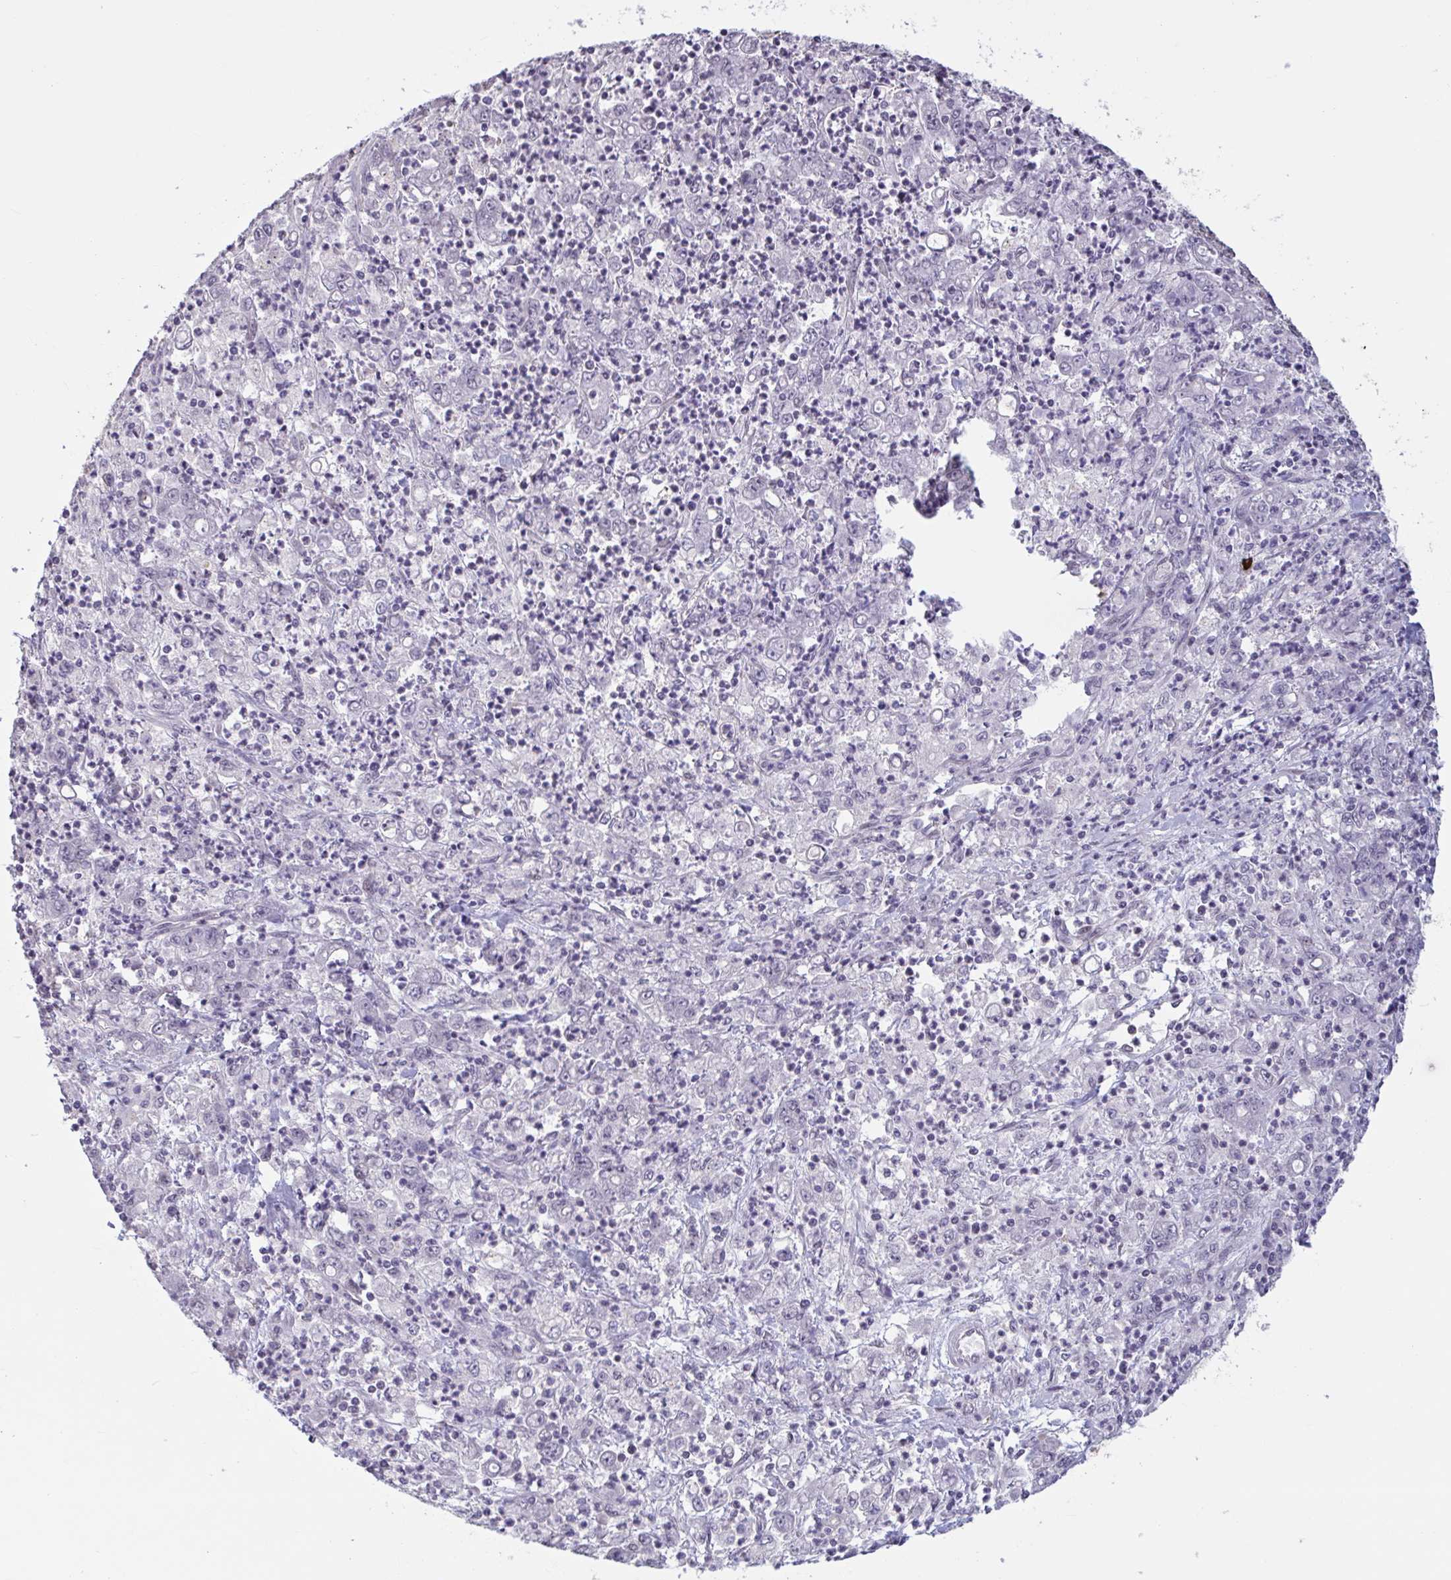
{"staining": {"intensity": "negative", "quantity": "none", "location": "none"}, "tissue": "stomach cancer", "cell_type": "Tumor cells", "image_type": "cancer", "snomed": [{"axis": "morphology", "description": "Adenocarcinoma, NOS"}, {"axis": "topography", "description": "Stomach, lower"}], "caption": "Tumor cells are negative for protein expression in human stomach cancer.", "gene": "ZNF414", "patient": {"sex": "female", "age": 71}}